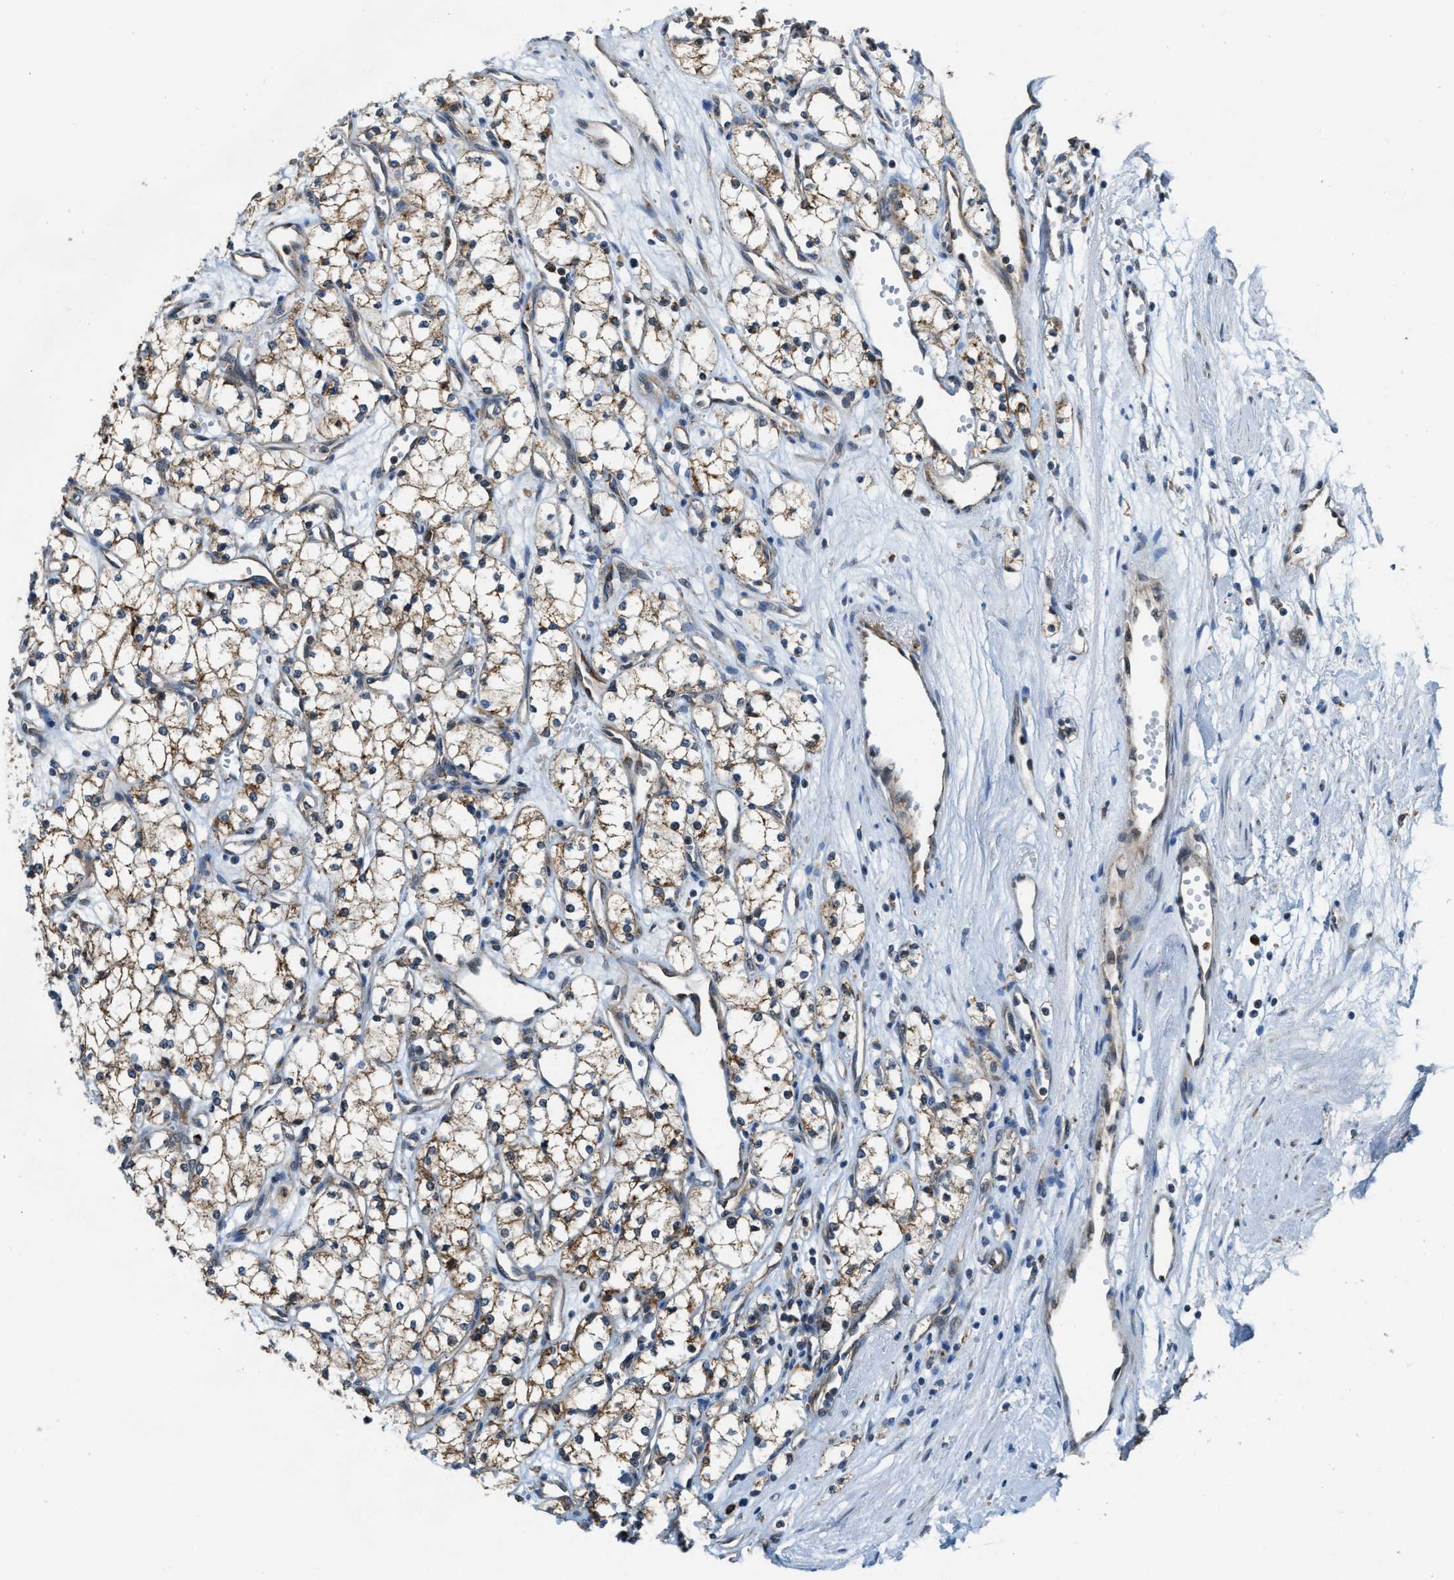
{"staining": {"intensity": "moderate", "quantity": ">75%", "location": "cytoplasmic/membranous"}, "tissue": "renal cancer", "cell_type": "Tumor cells", "image_type": "cancer", "snomed": [{"axis": "morphology", "description": "Adenocarcinoma, NOS"}, {"axis": "topography", "description": "Kidney"}], "caption": "Immunohistochemistry (IHC) (DAB (3,3'-diaminobenzidine)) staining of human adenocarcinoma (renal) shows moderate cytoplasmic/membranous protein expression in approximately >75% of tumor cells.", "gene": "STARD3NL", "patient": {"sex": "male", "age": 59}}